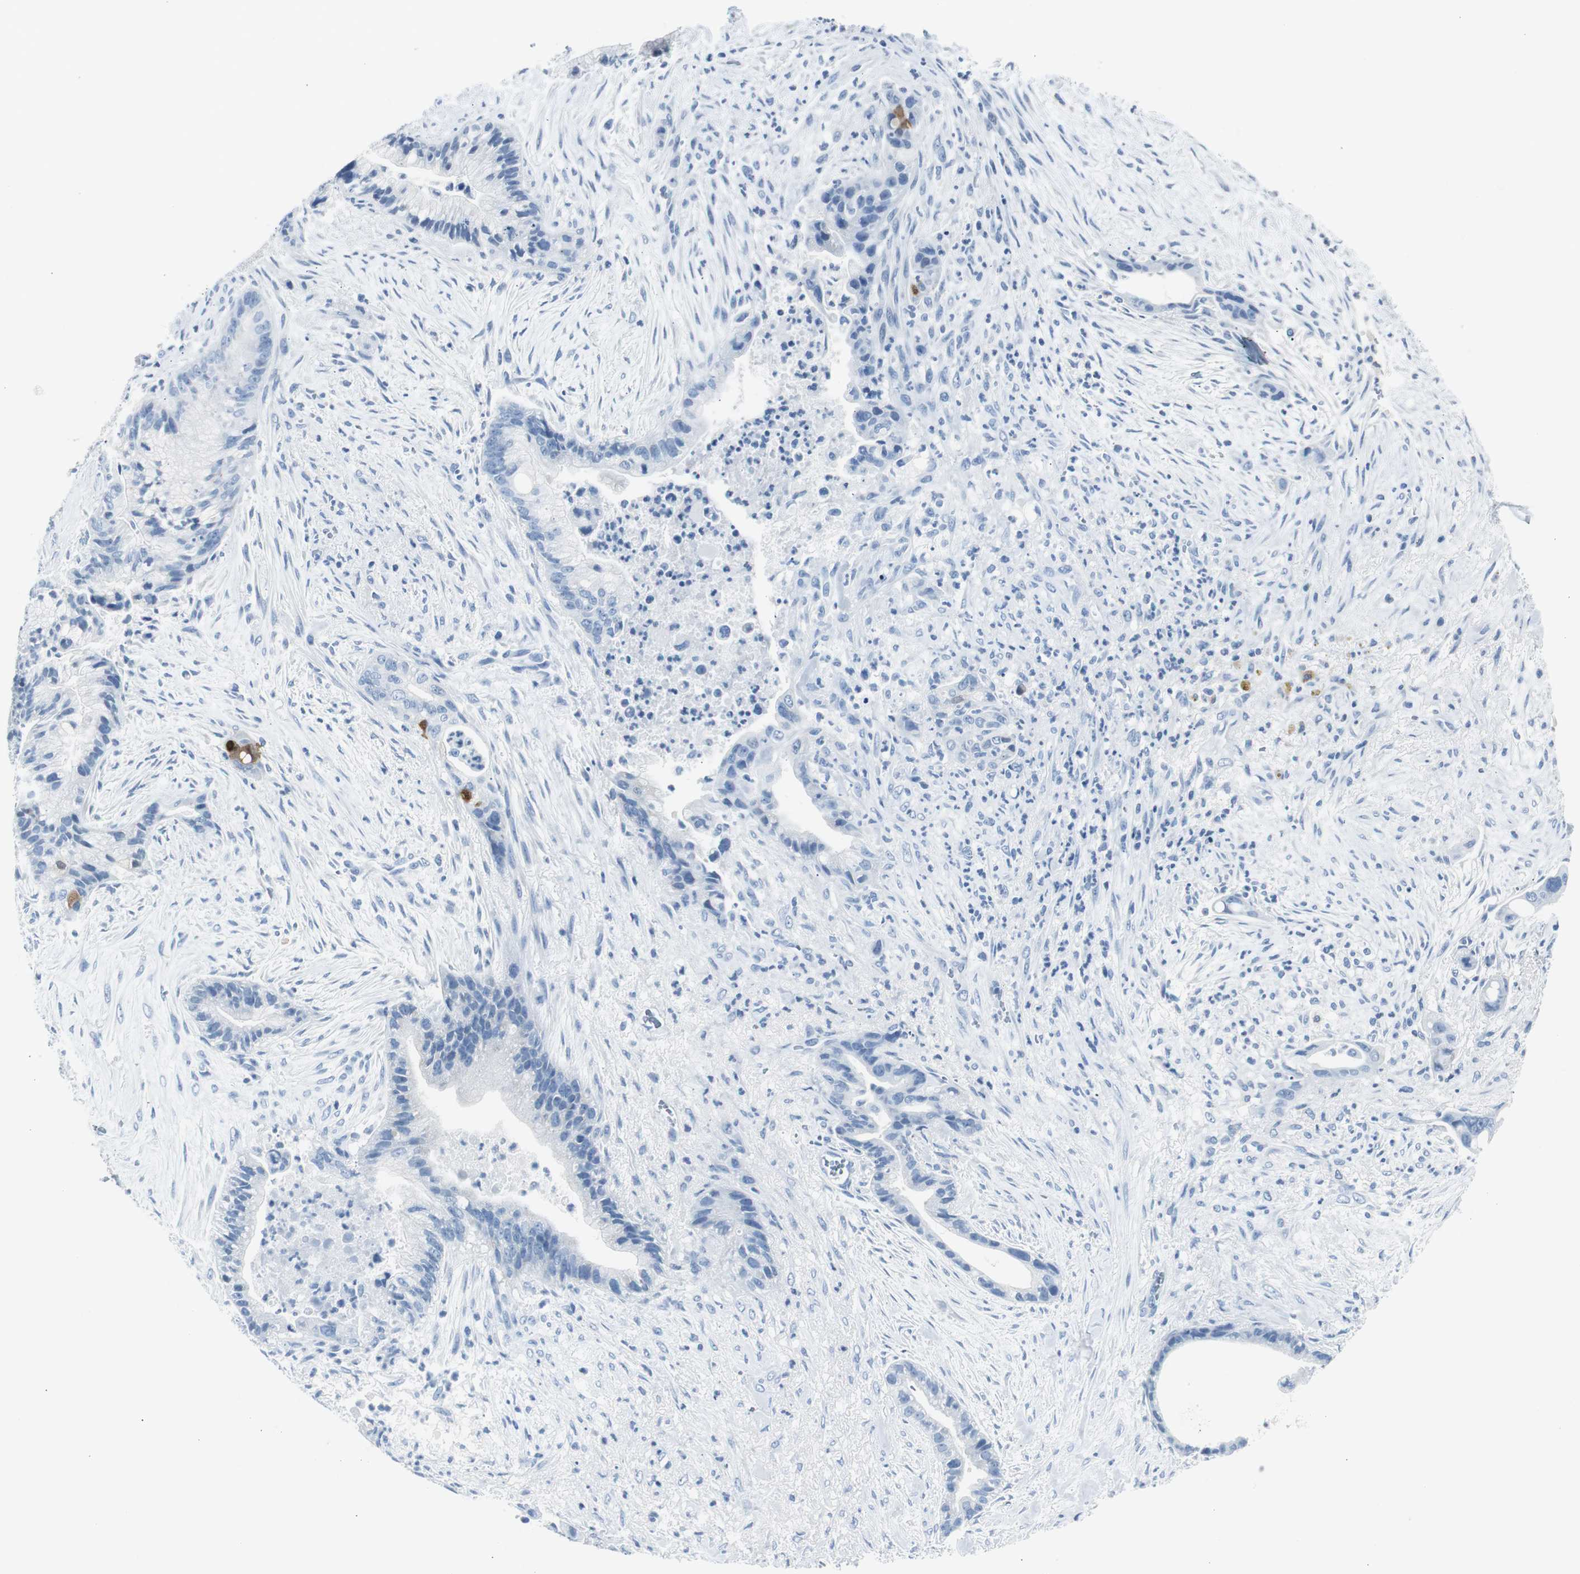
{"staining": {"intensity": "negative", "quantity": "none", "location": "none"}, "tissue": "liver cancer", "cell_type": "Tumor cells", "image_type": "cancer", "snomed": [{"axis": "morphology", "description": "Cholangiocarcinoma"}, {"axis": "topography", "description": "Liver"}], "caption": "This histopathology image is of liver cholangiocarcinoma stained with immunohistochemistry (IHC) to label a protein in brown with the nuclei are counter-stained blue. There is no positivity in tumor cells.", "gene": "S100A7", "patient": {"sex": "female", "age": 55}}